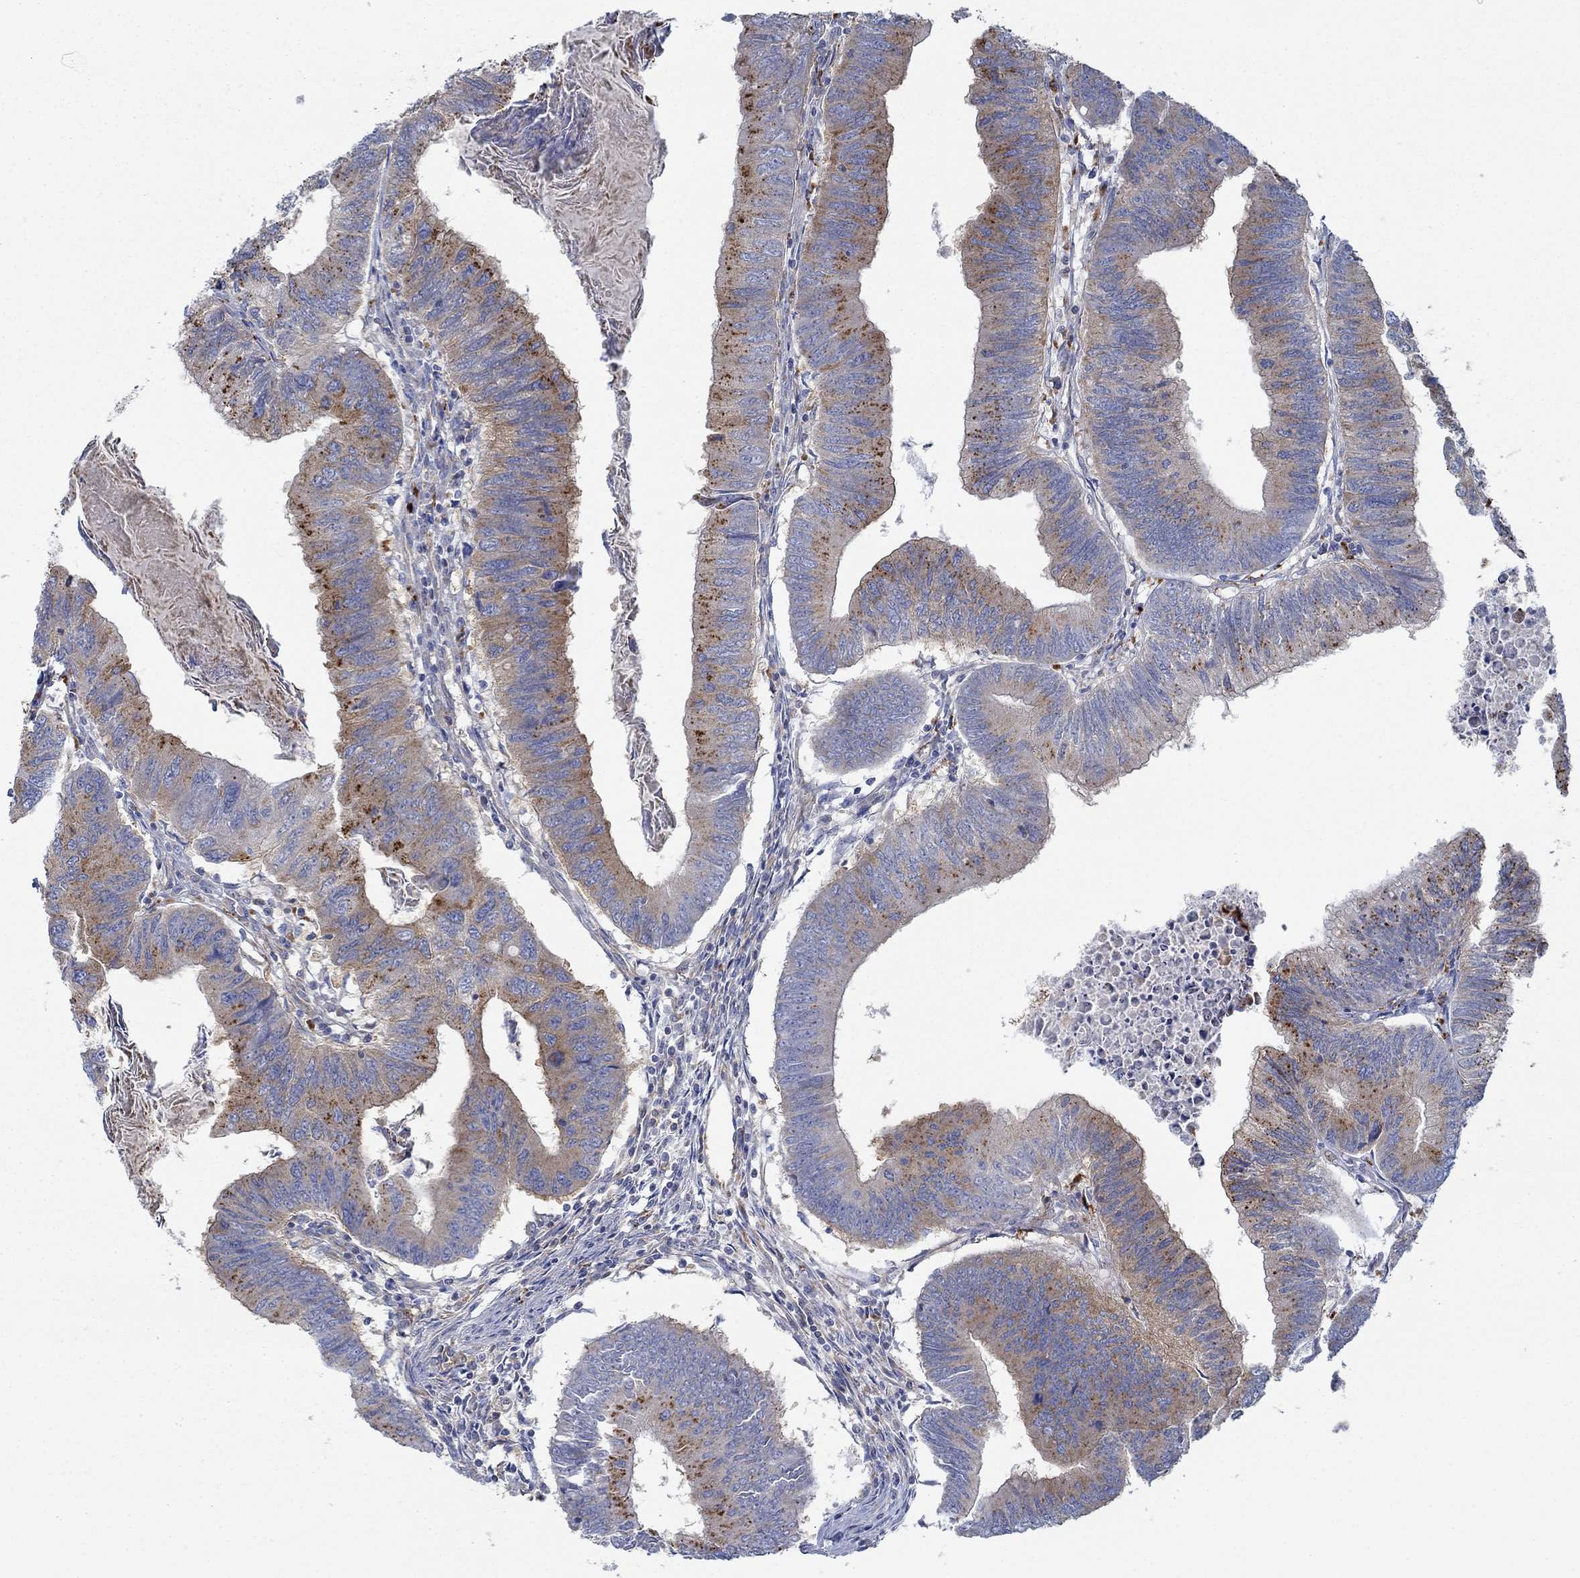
{"staining": {"intensity": "moderate", "quantity": "25%-75%", "location": "cytoplasmic/membranous"}, "tissue": "colorectal cancer", "cell_type": "Tumor cells", "image_type": "cancer", "snomed": [{"axis": "morphology", "description": "Adenocarcinoma, NOS"}, {"axis": "topography", "description": "Colon"}], "caption": "Immunohistochemical staining of colorectal adenocarcinoma reveals medium levels of moderate cytoplasmic/membranous staining in about 25%-75% of tumor cells.", "gene": "SPAG9", "patient": {"sex": "male", "age": 53}}